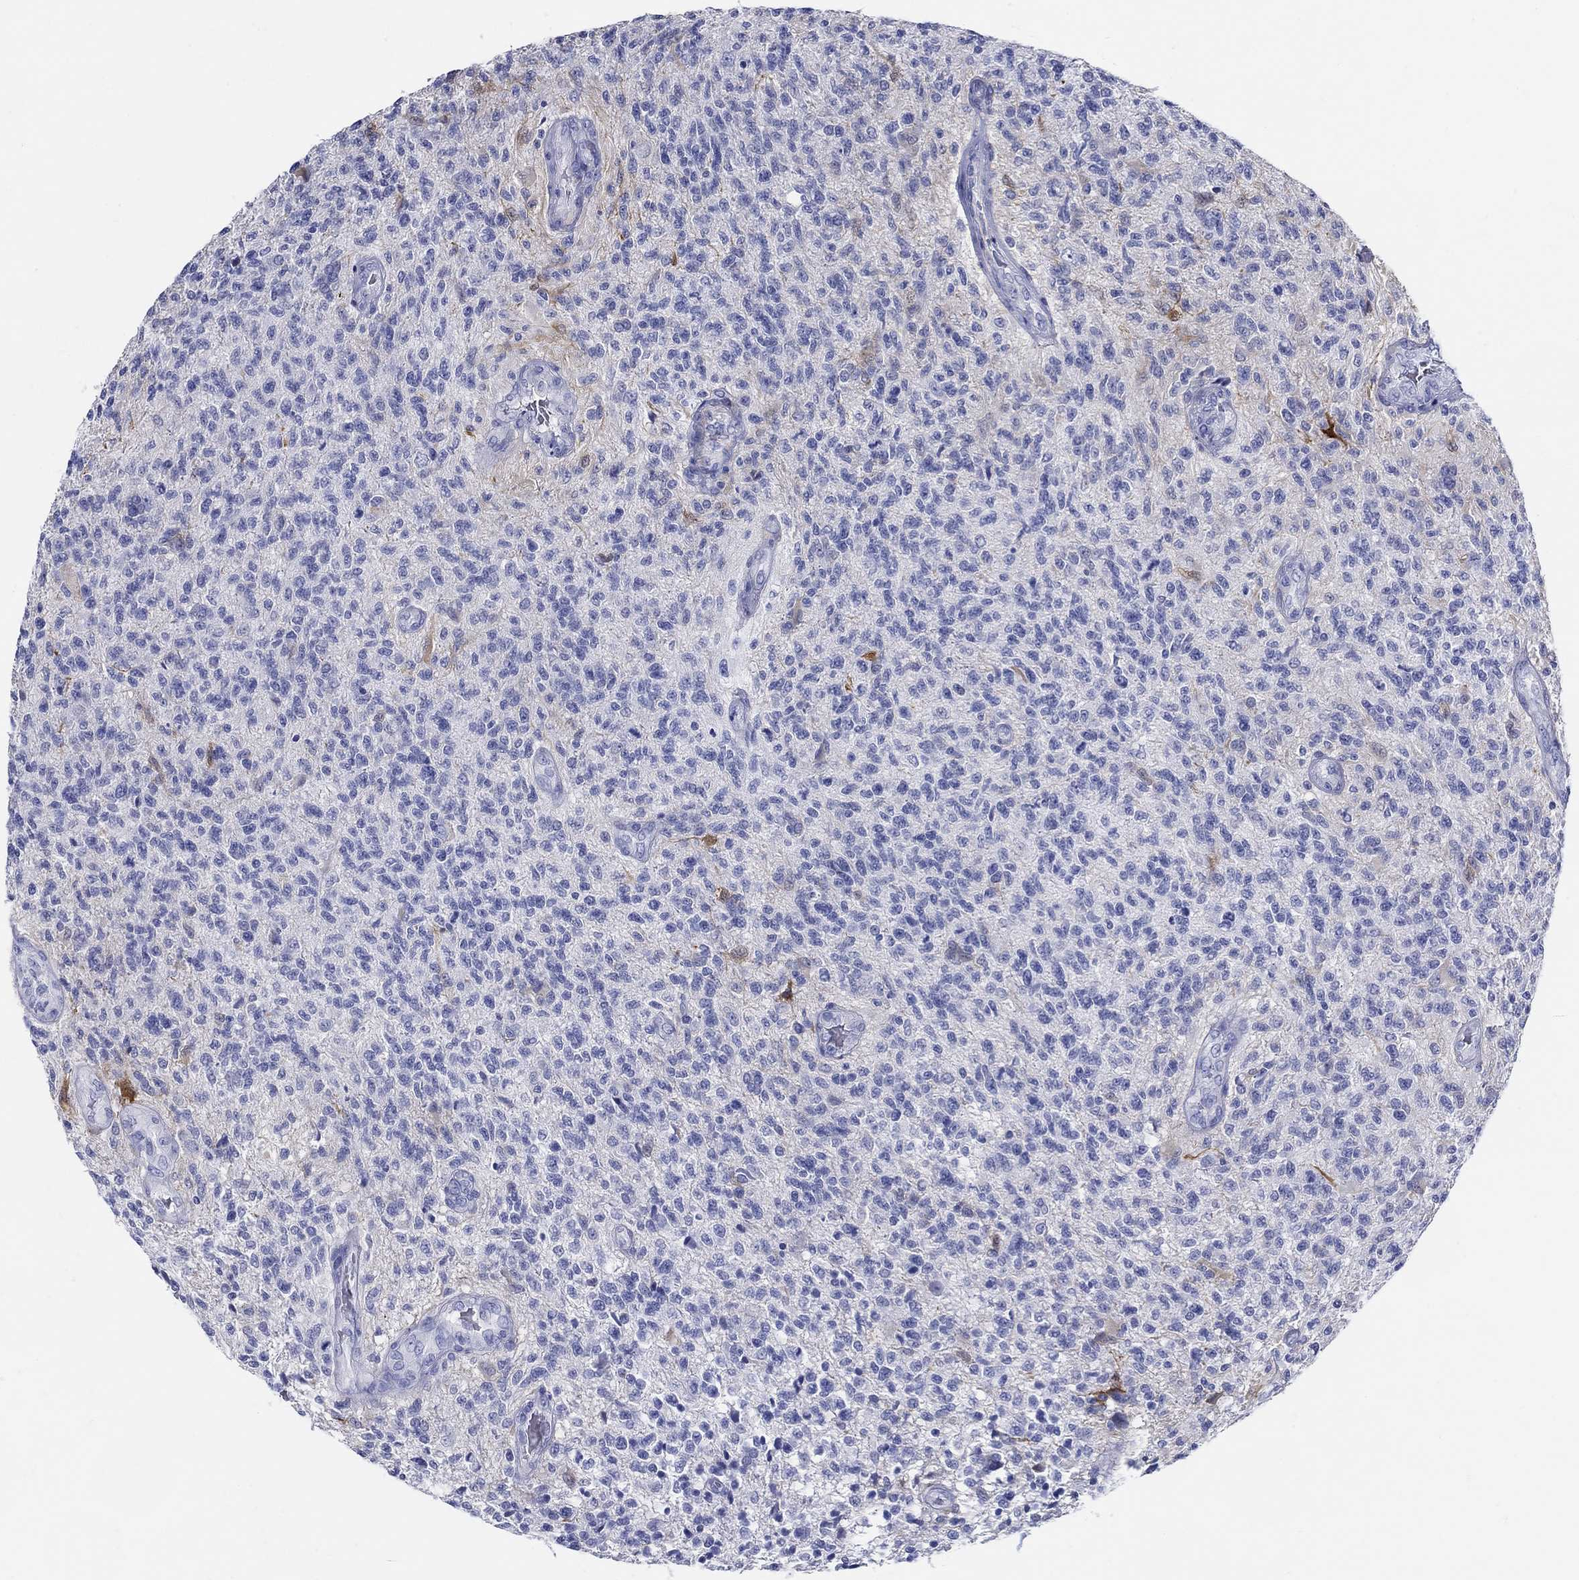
{"staining": {"intensity": "weak", "quantity": "25%-75%", "location": "cytoplasmic/membranous"}, "tissue": "glioma", "cell_type": "Tumor cells", "image_type": "cancer", "snomed": [{"axis": "morphology", "description": "Glioma, malignant, High grade"}, {"axis": "topography", "description": "Brain"}], "caption": "Immunohistochemical staining of human glioma reveals low levels of weak cytoplasmic/membranous staining in approximately 25%-75% of tumor cells.", "gene": "CRYGS", "patient": {"sex": "male", "age": 56}}